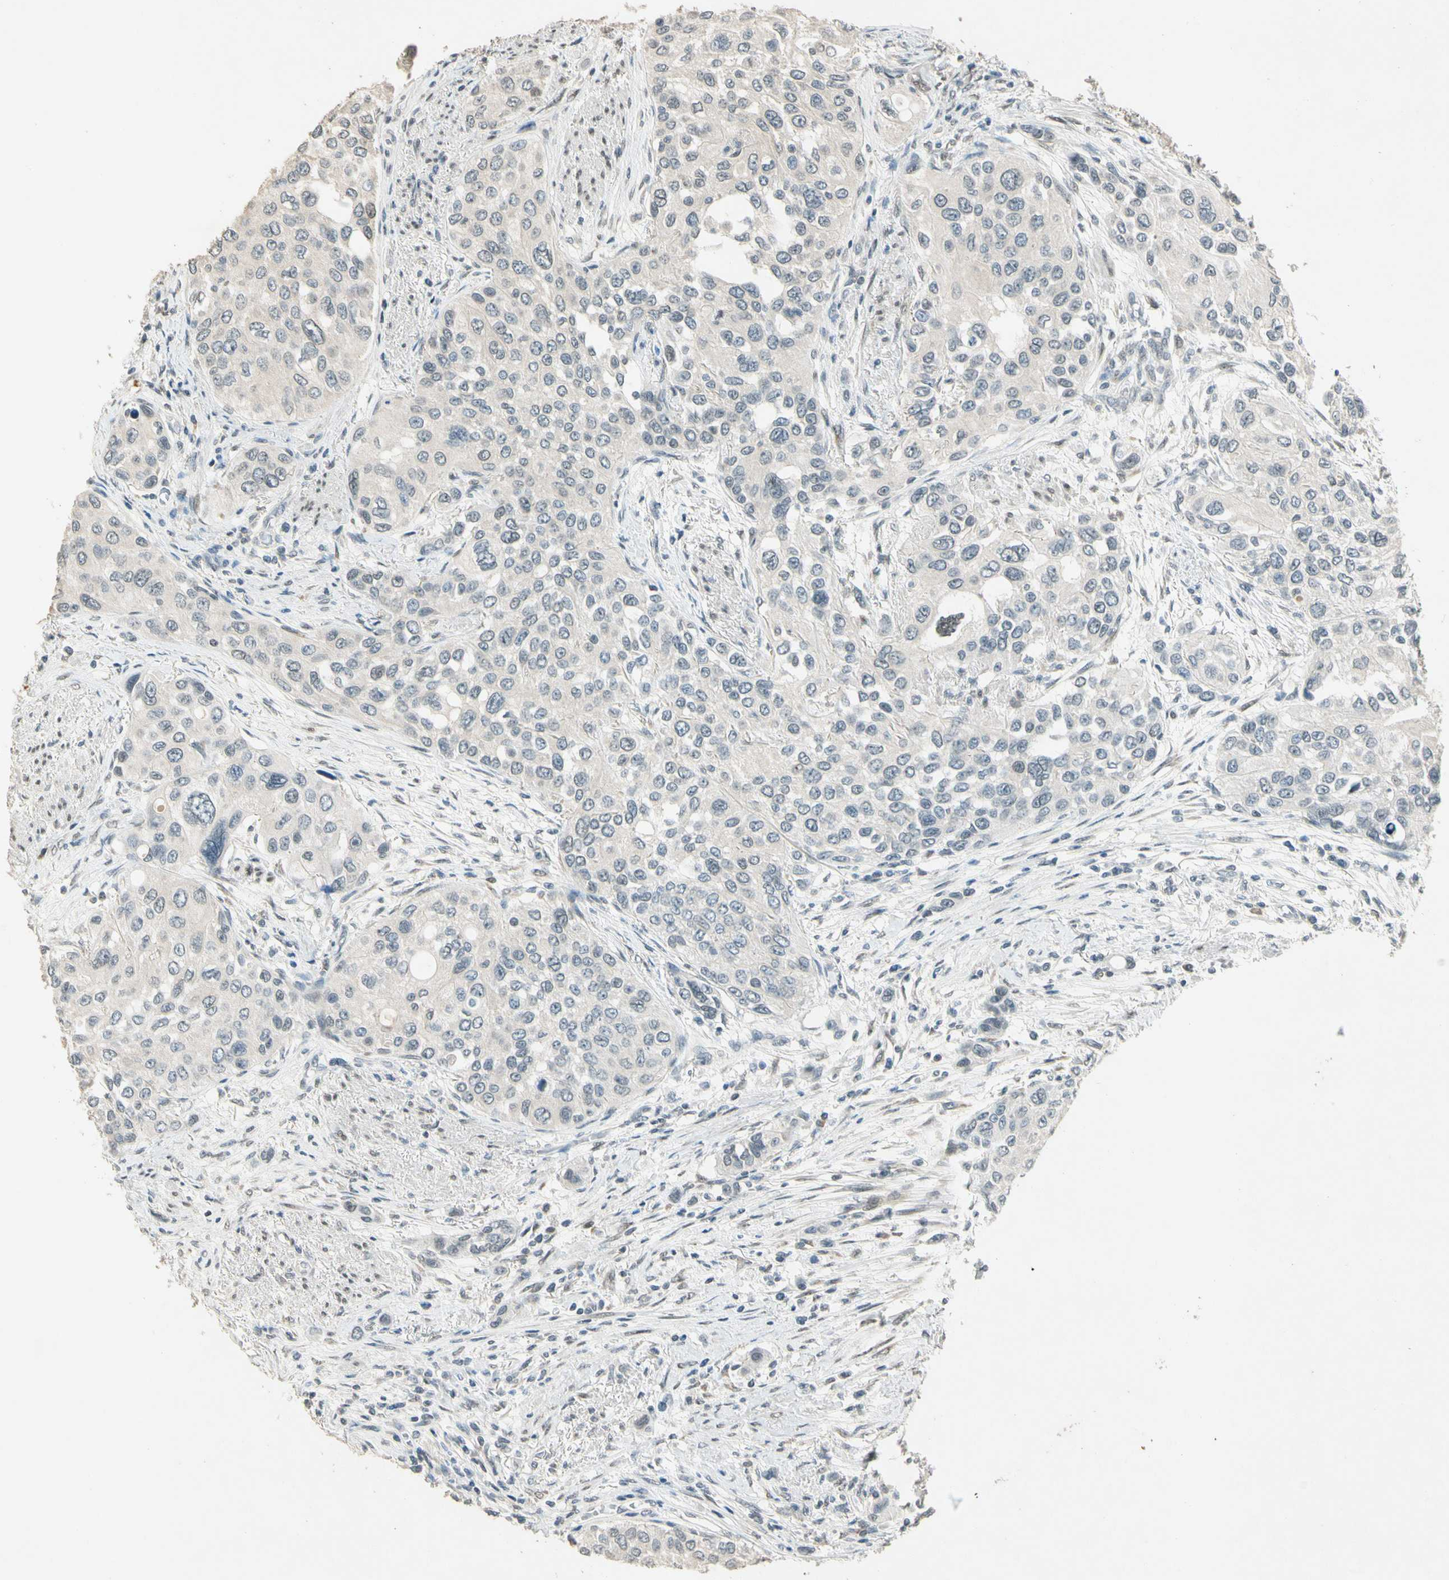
{"staining": {"intensity": "negative", "quantity": "none", "location": "none"}, "tissue": "urothelial cancer", "cell_type": "Tumor cells", "image_type": "cancer", "snomed": [{"axis": "morphology", "description": "Urothelial carcinoma, High grade"}, {"axis": "topography", "description": "Urinary bladder"}], "caption": "Tumor cells show no significant protein expression in high-grade urothelial carcinoma.", "gene": "ZBTB4", "patient": {"sex": "female", "age": 56}}